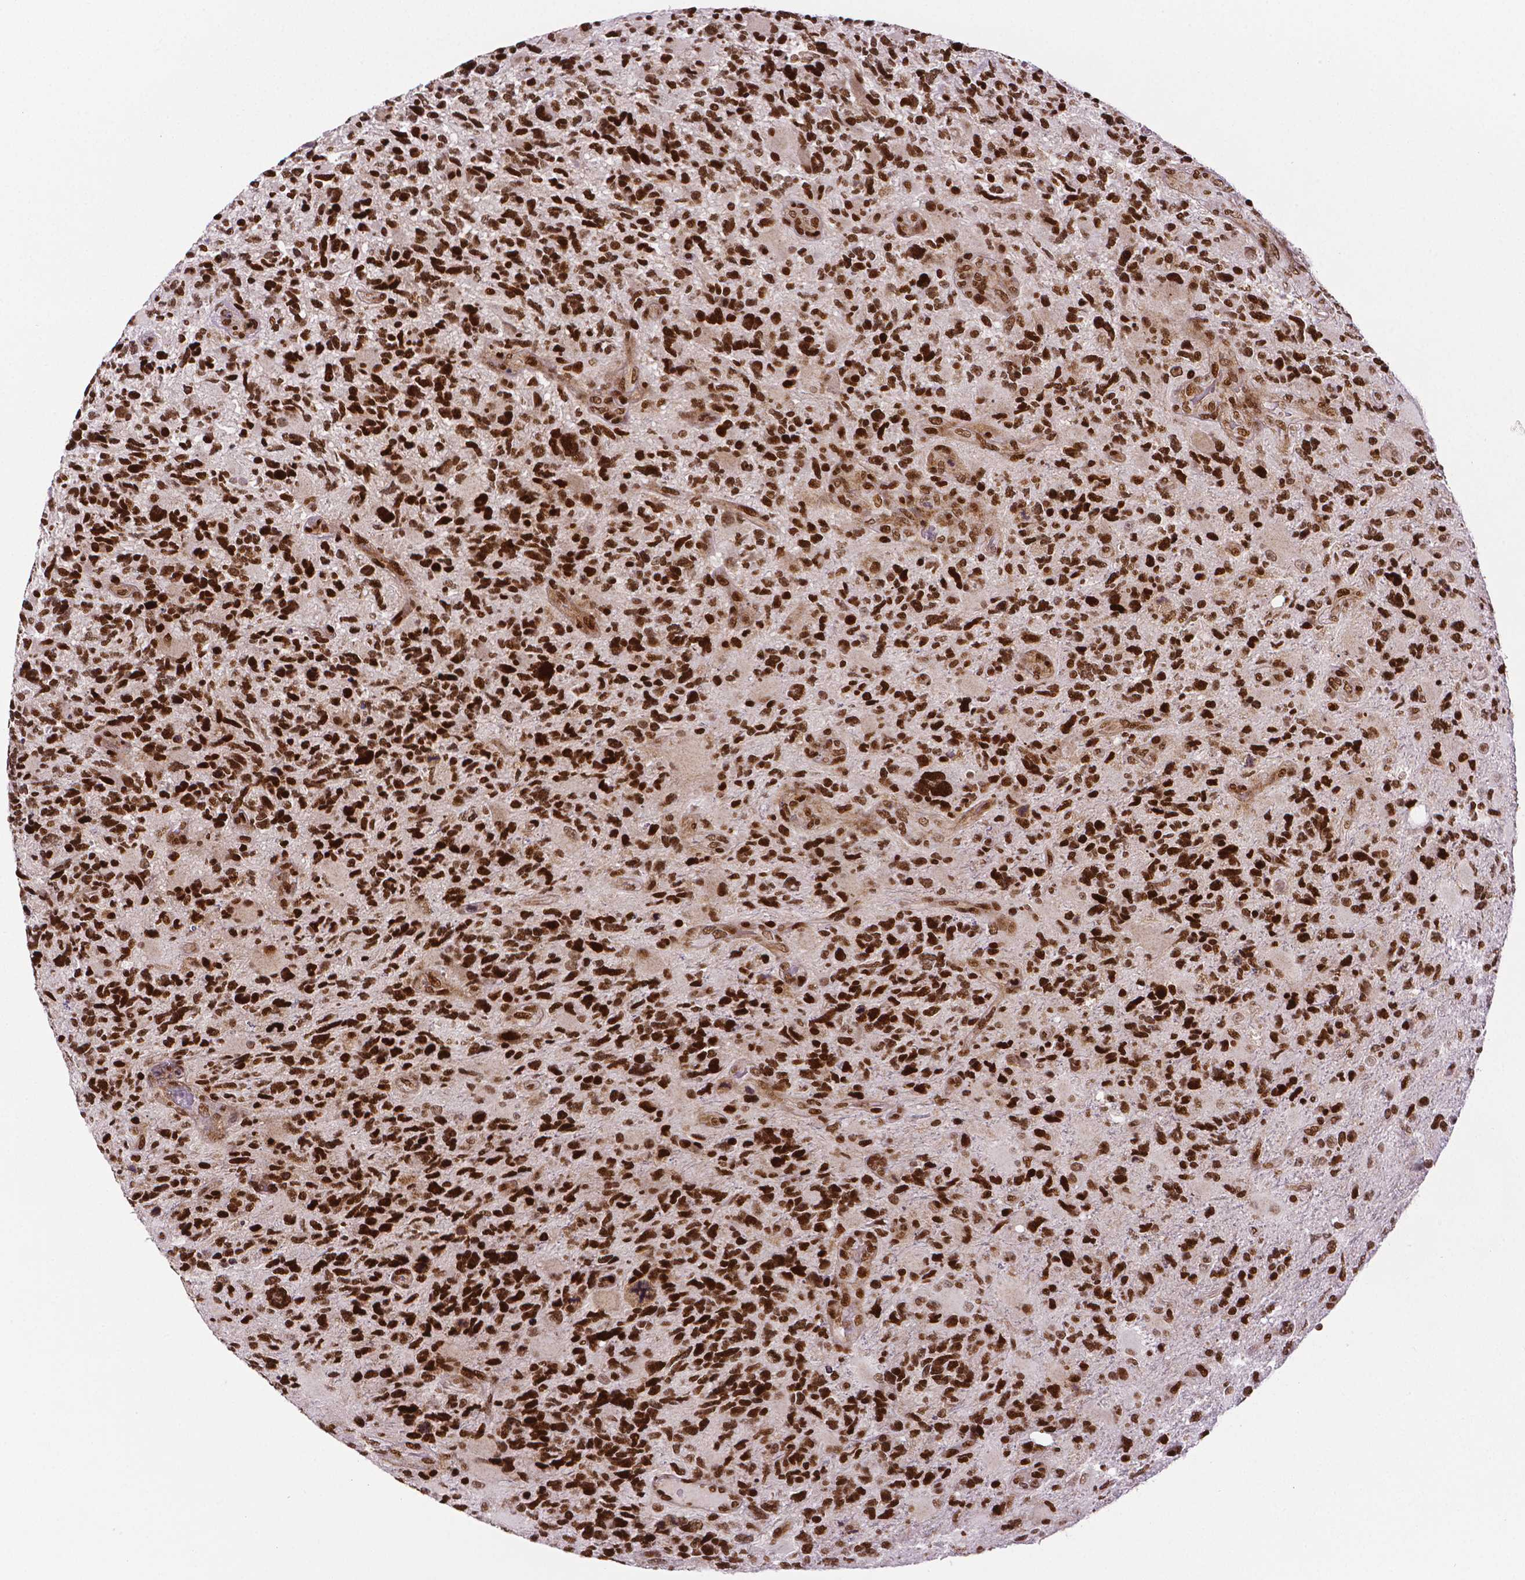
{"staining": {"intensity": "strong", "quantity": ">75%", "location": "nuclear"}, "tissue": "glioma", "cell_type": "Tumor cells", "image_type": "cancer", "snomed": [{"axis": "morphology", "description": "Glioma, malignant, High grade"}, {"axis": "topography", "description": "Brain"}], "caption": "This photomicrograph demonstrates immunohistochemistry (IHC) staining of glioma, with high strong nuclear staining in about >75% of tumor cells.", "gene": "CTCF", "patient": {"sex": "female", "age": 71}}